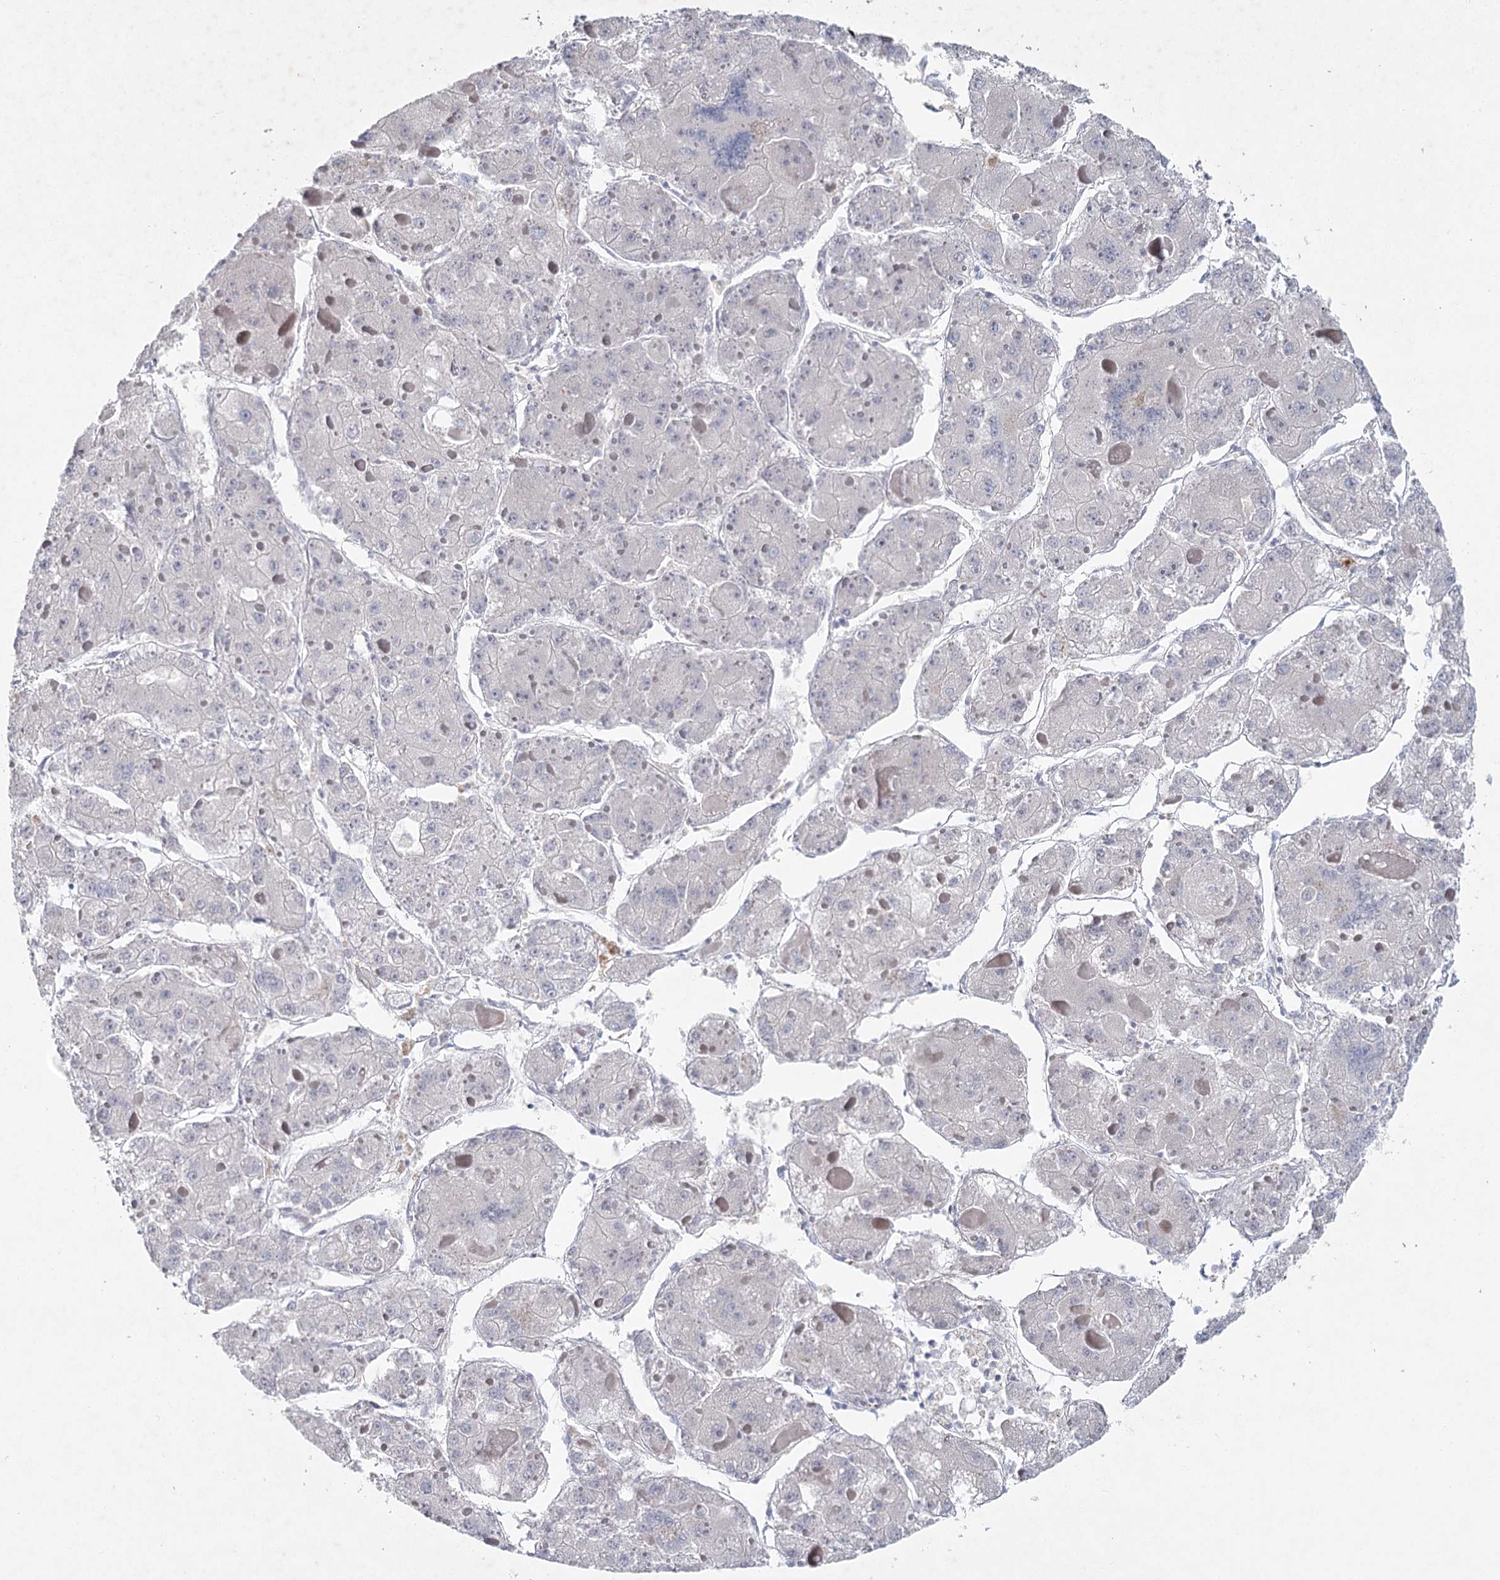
{"staining": {"intensity": "negative", "quantity": "none", "location": "none"}, "tissue": "liver cancer", "cell_type": "Tumor cells", "image_type": "cancer", "snomed": [{"axis": "morphology", "description": "Carcinoma, Hepatocellular, NOS"}, {"axis": "topography", "description": "Liver"}], "caption": "This is a micrograph of immunohistochemistry (IHC) staining of liver hepatocellular carcinoma, which shows no expression in tumor cells. (DAB immunohistochemistry (IHC) with hematoxylin counter stain).", "gene": "MAP3K13", "patient": {"sex": "female", "age": 73}}